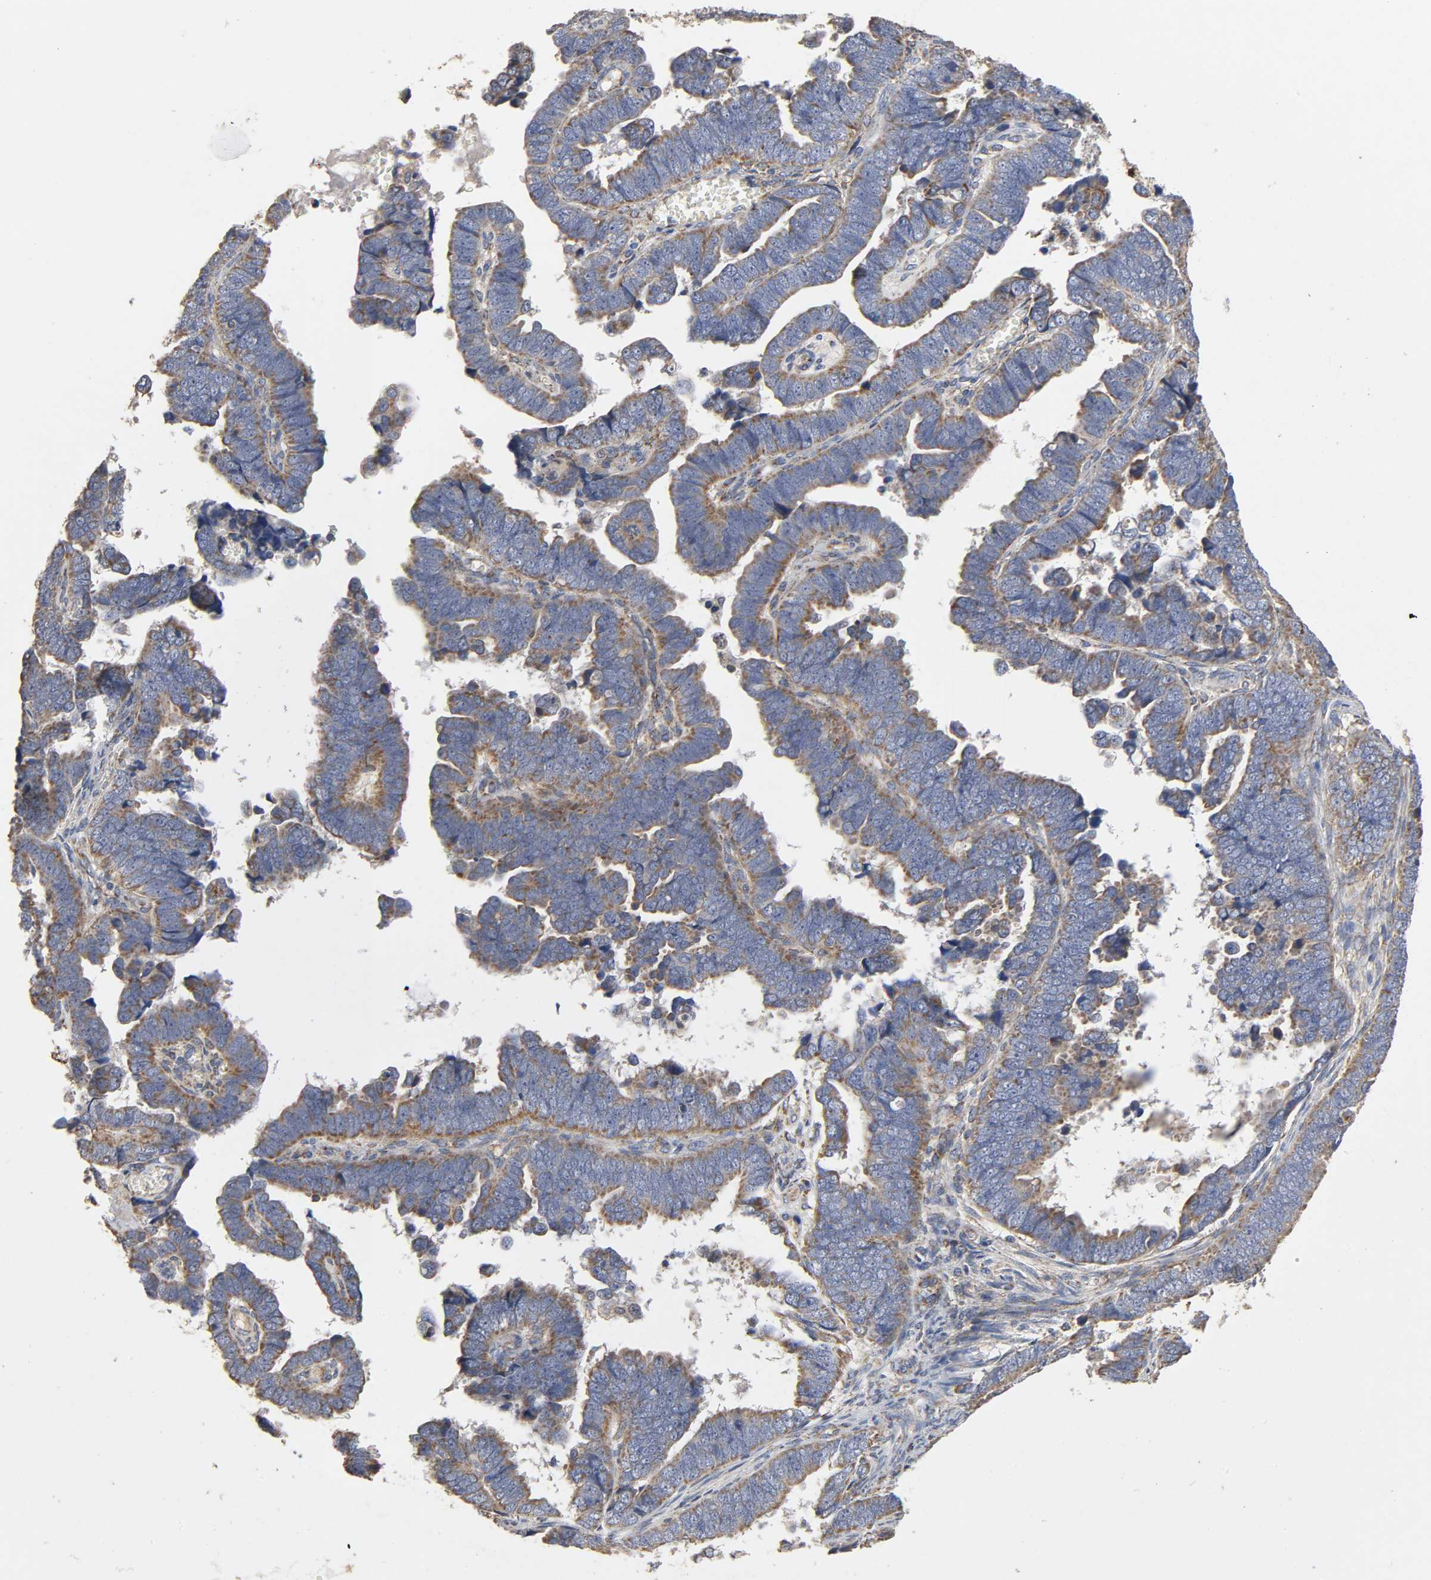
{"staining": {"intensity": "moderate", "quantity": "25%-75%", "location": "cytoplasmic/membranous"}, "tissue": "endometrial cancer", "cell_type": "Tumor cells", "image_type": "cancer", "snomed": [{"axis": "morphology", "description": "Adenocarcinoma, NOS"}, {"axis": "topography", "description": "Endometrium"}], "caption": "A brown stain shows moderate cytoplasmic/membranous positivity of a protein in endometrial cancer (adenocarcinoma) tumor cells.", "gene": "NDUFS3", "patient": {"sex": "female", "age": 75}}